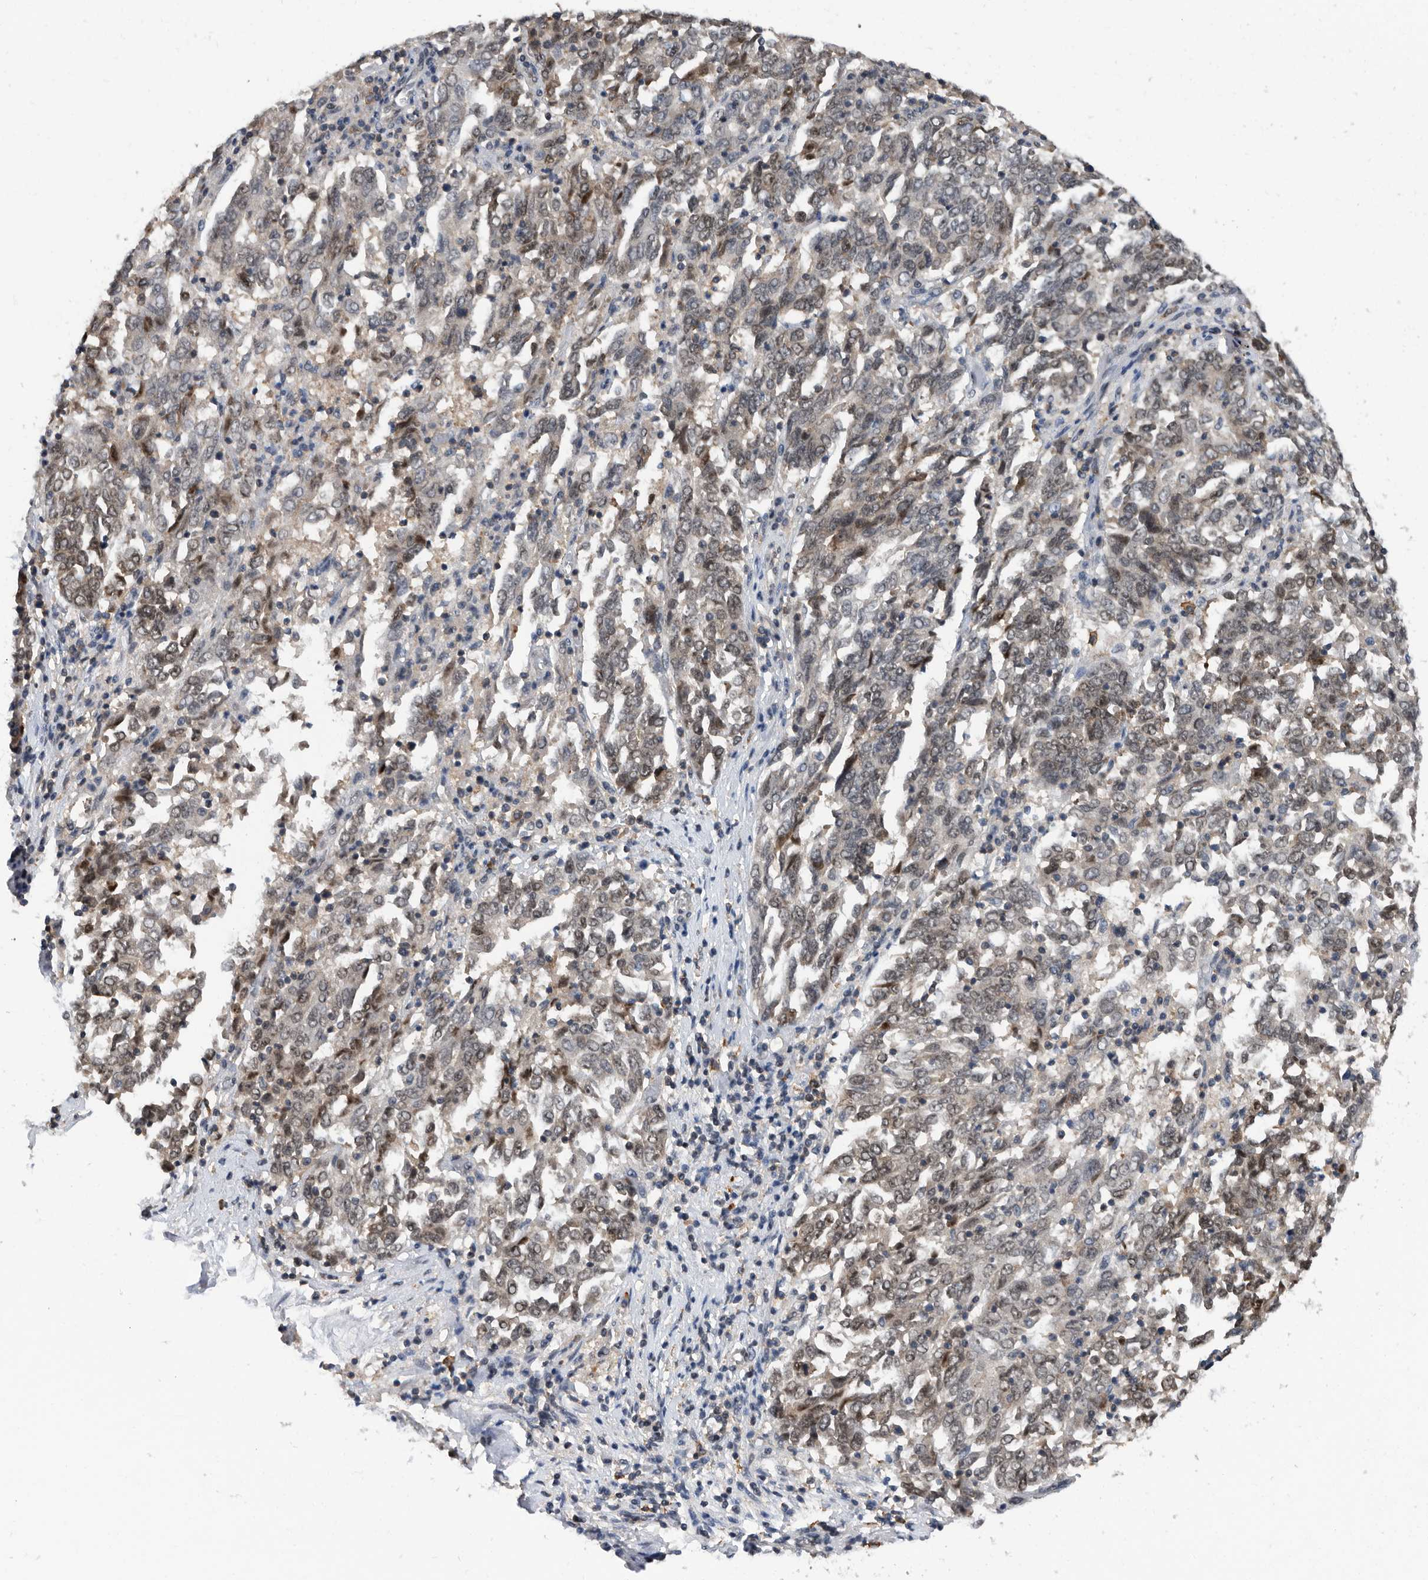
{"staining": {"intensity": "weak", "quantity": "25%-75%", "location": "nuclear"}, "tissue": "endometrial cancer", "cell_type": "Tumor cells", "image_type": "cancer", "snomed": [{"axis": "morphology", "description": "Adenocarcinoma, NOS"}, {"axis": "topography", "description": "Endometrium"}], "caption": "Human endometrial cancer stained for a protein (brown) reveals weak nuclear positive staining in about 25%-75% of tumor cells.", "gene": "ZNF260", "patient": {"sex": "female", "age": 80}}